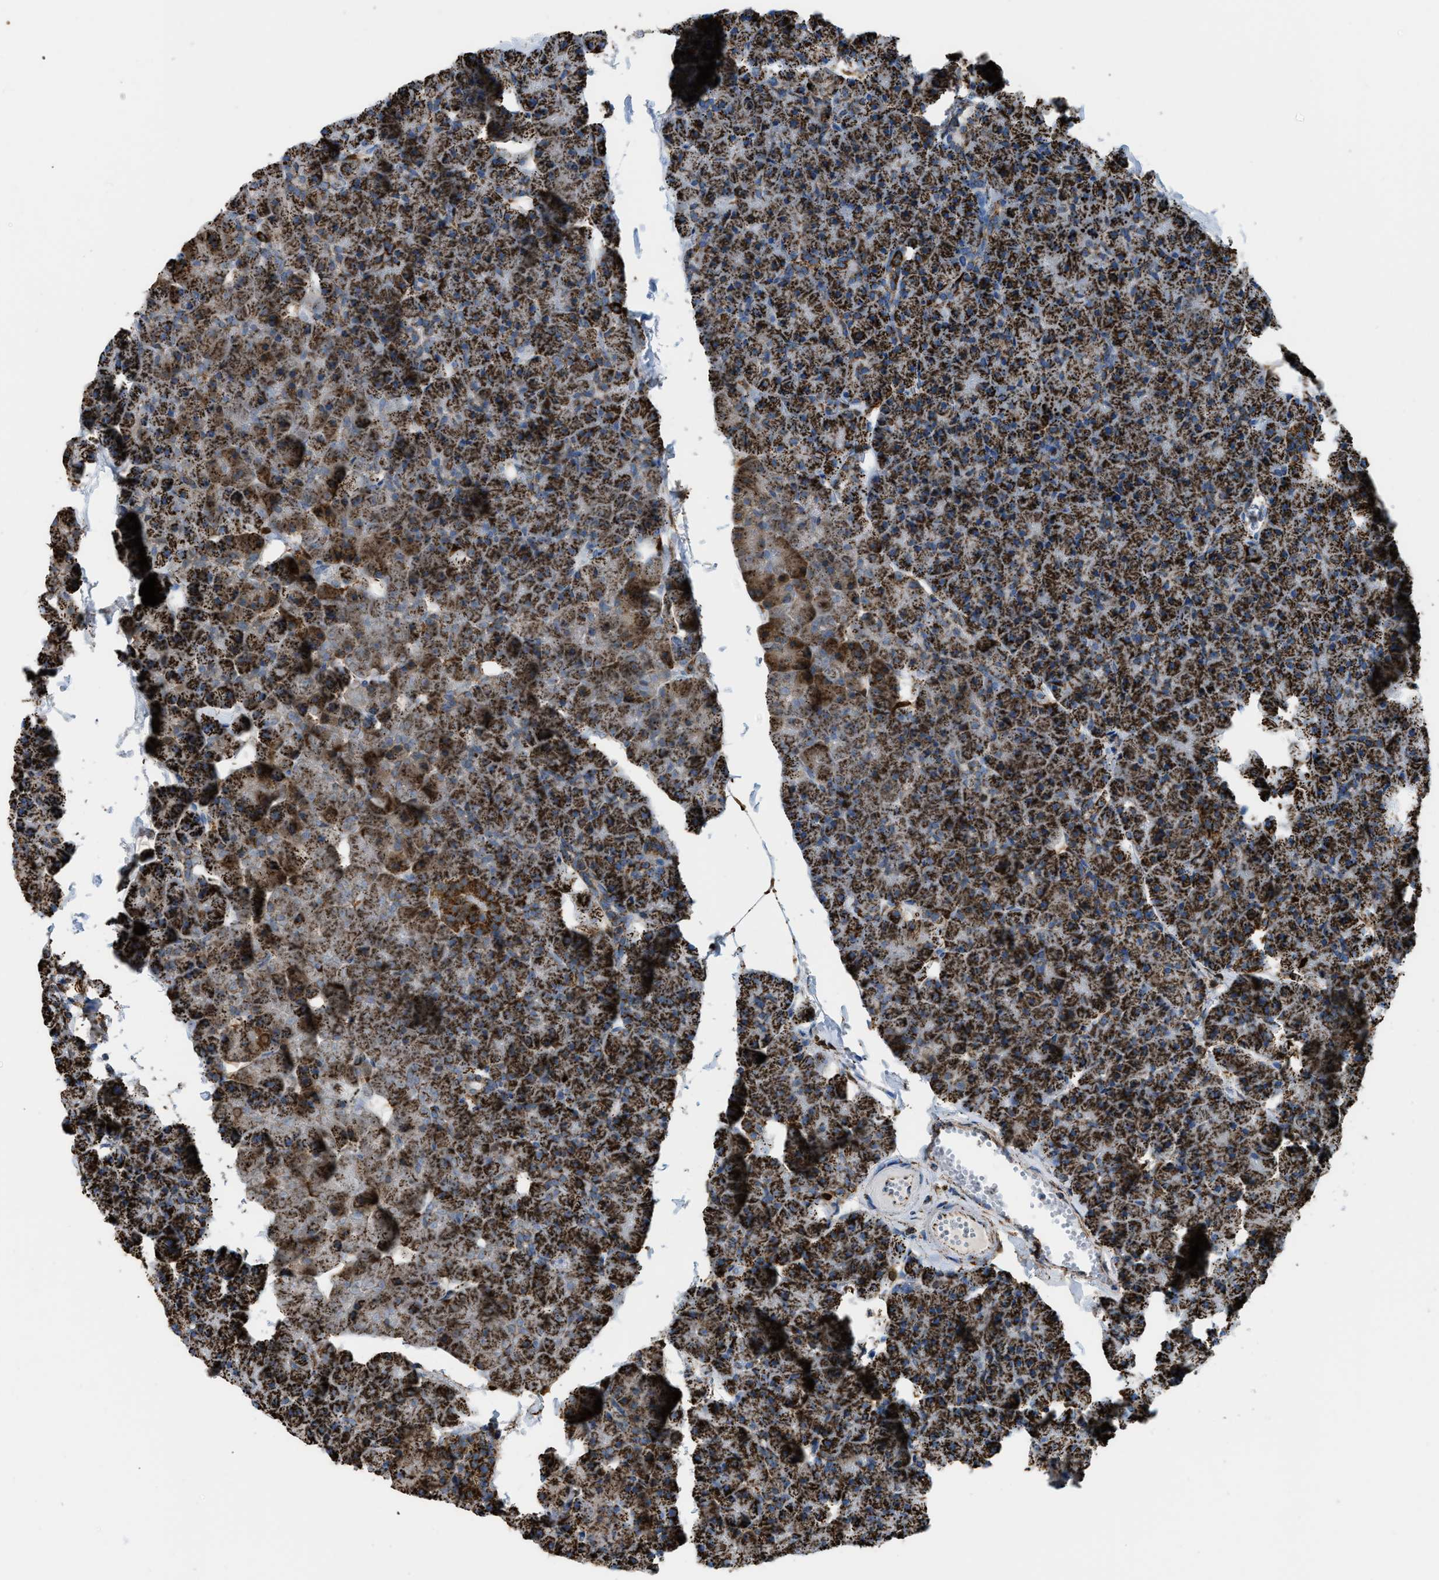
{"staining": {"intensity": "strong", "quantity": ">75%", "location": "cytoplasmic/membranous"}, "tissue": "pancreas", "cell_type": "Exocrine glandular cells", "image_type": "normal", "snomed": [{"axis": "morphology", "description": "Normal tissue, NOS"}, {"axis": "topography", "description": "Pancreas"}], "caption": "An IHC histopathology image of unremarkable tissue is shown. Protein staining in brown highlights strong cytoplasmic/membranous positivity in pancreas within exocrine glandular cells. (DAB IHC with brightfield microscopy, high magnification).", "gene": "ETFB", "patient": {"sex": "male", "age": 35}}